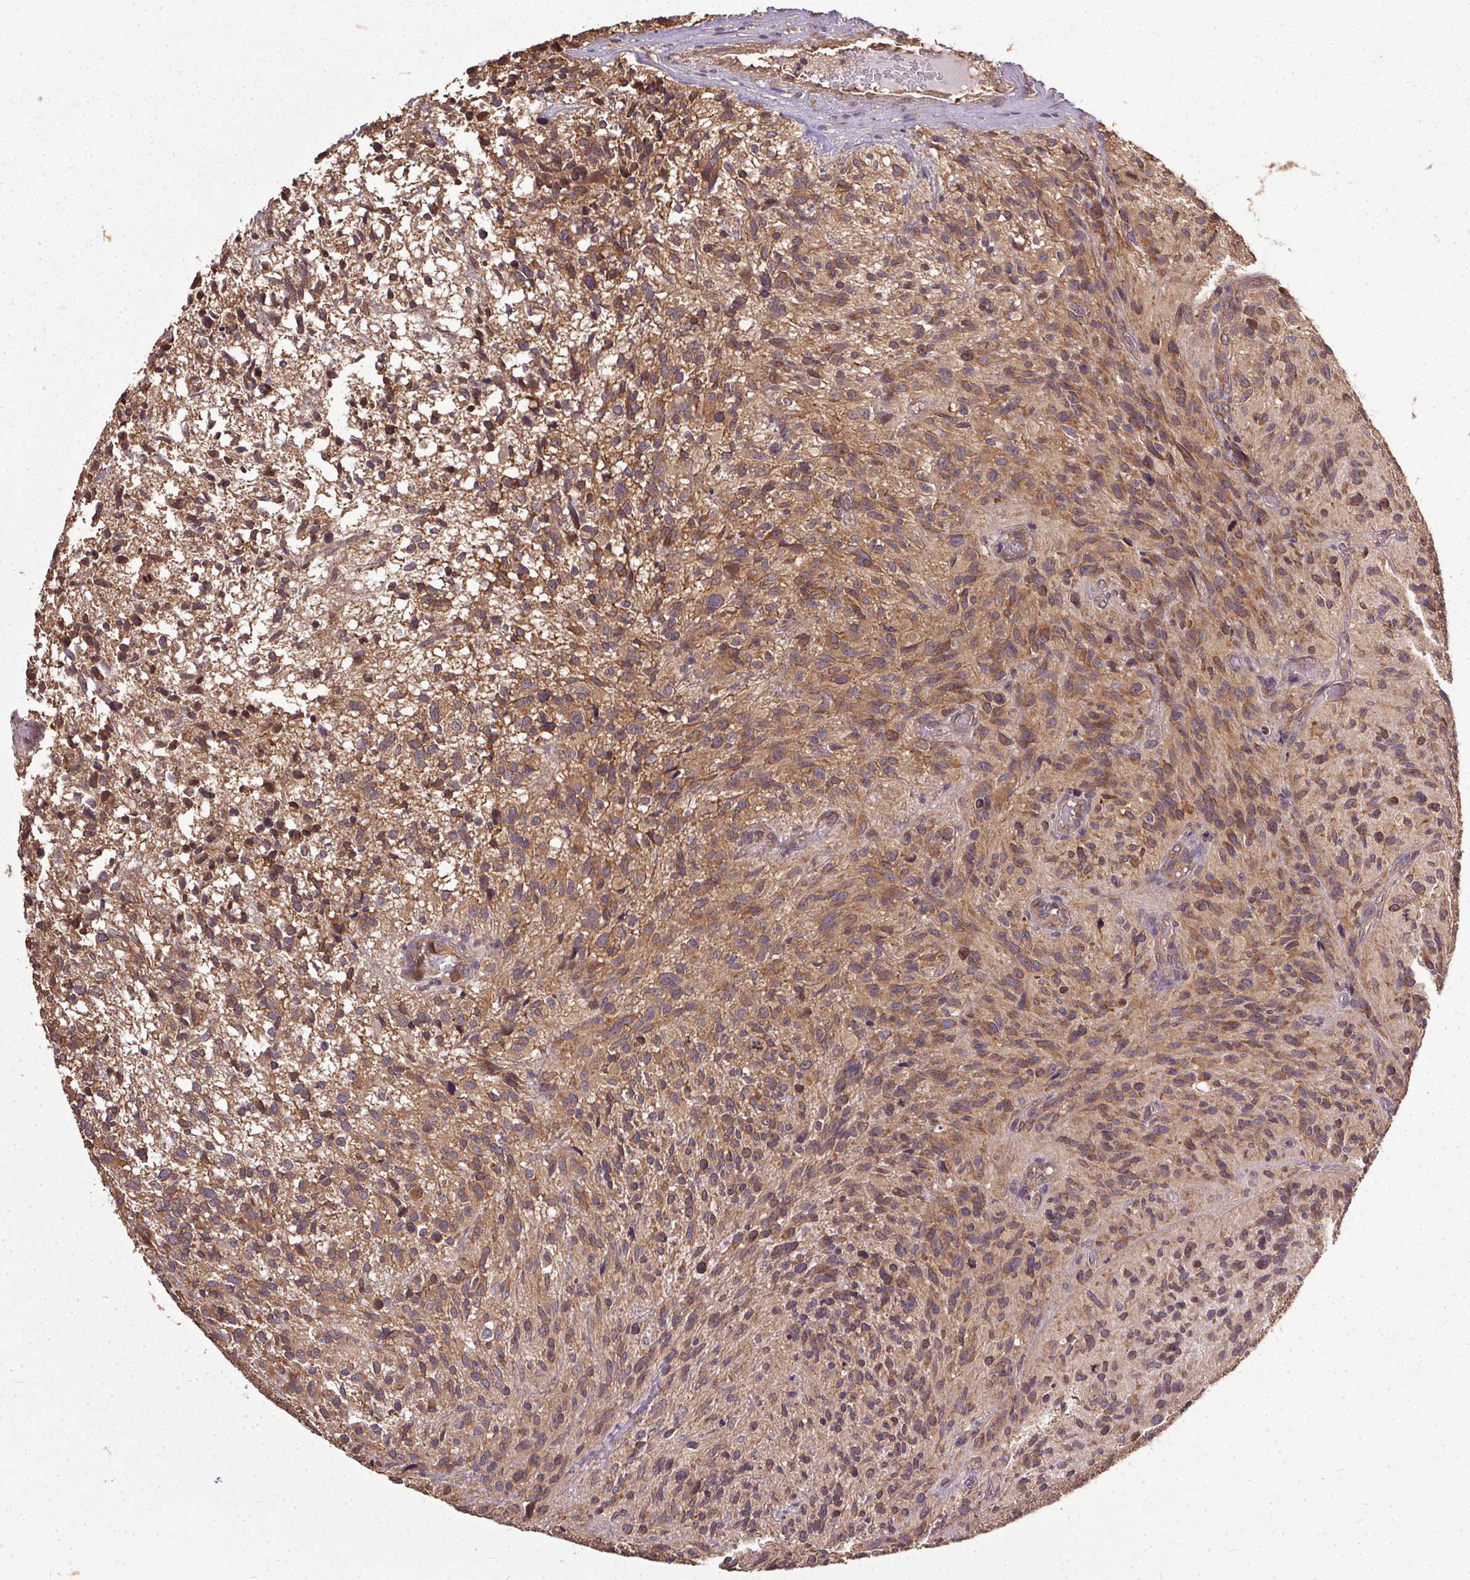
{"staining": {"intensity": "moderate", "quantity": ">75%", "location": "cytoplasmic/membranous"}, "tissue": "glioma", "cell_type": "Tumor cells", "image_type": "cancer", "snomed": [{"axis": "morphology", "description": "Glioma, malignant, High grade"}, {"axis": "topography", "description": "Brain"}], "caption": "Human high-grade glioma (malignant) stained for a protein (brown) exhibits moderate cytoplasmic/membranous positive staining in about >75% of tumor cells.", "gene": "EIF2S1", "patient": {"sex": "male", "age": 75}}